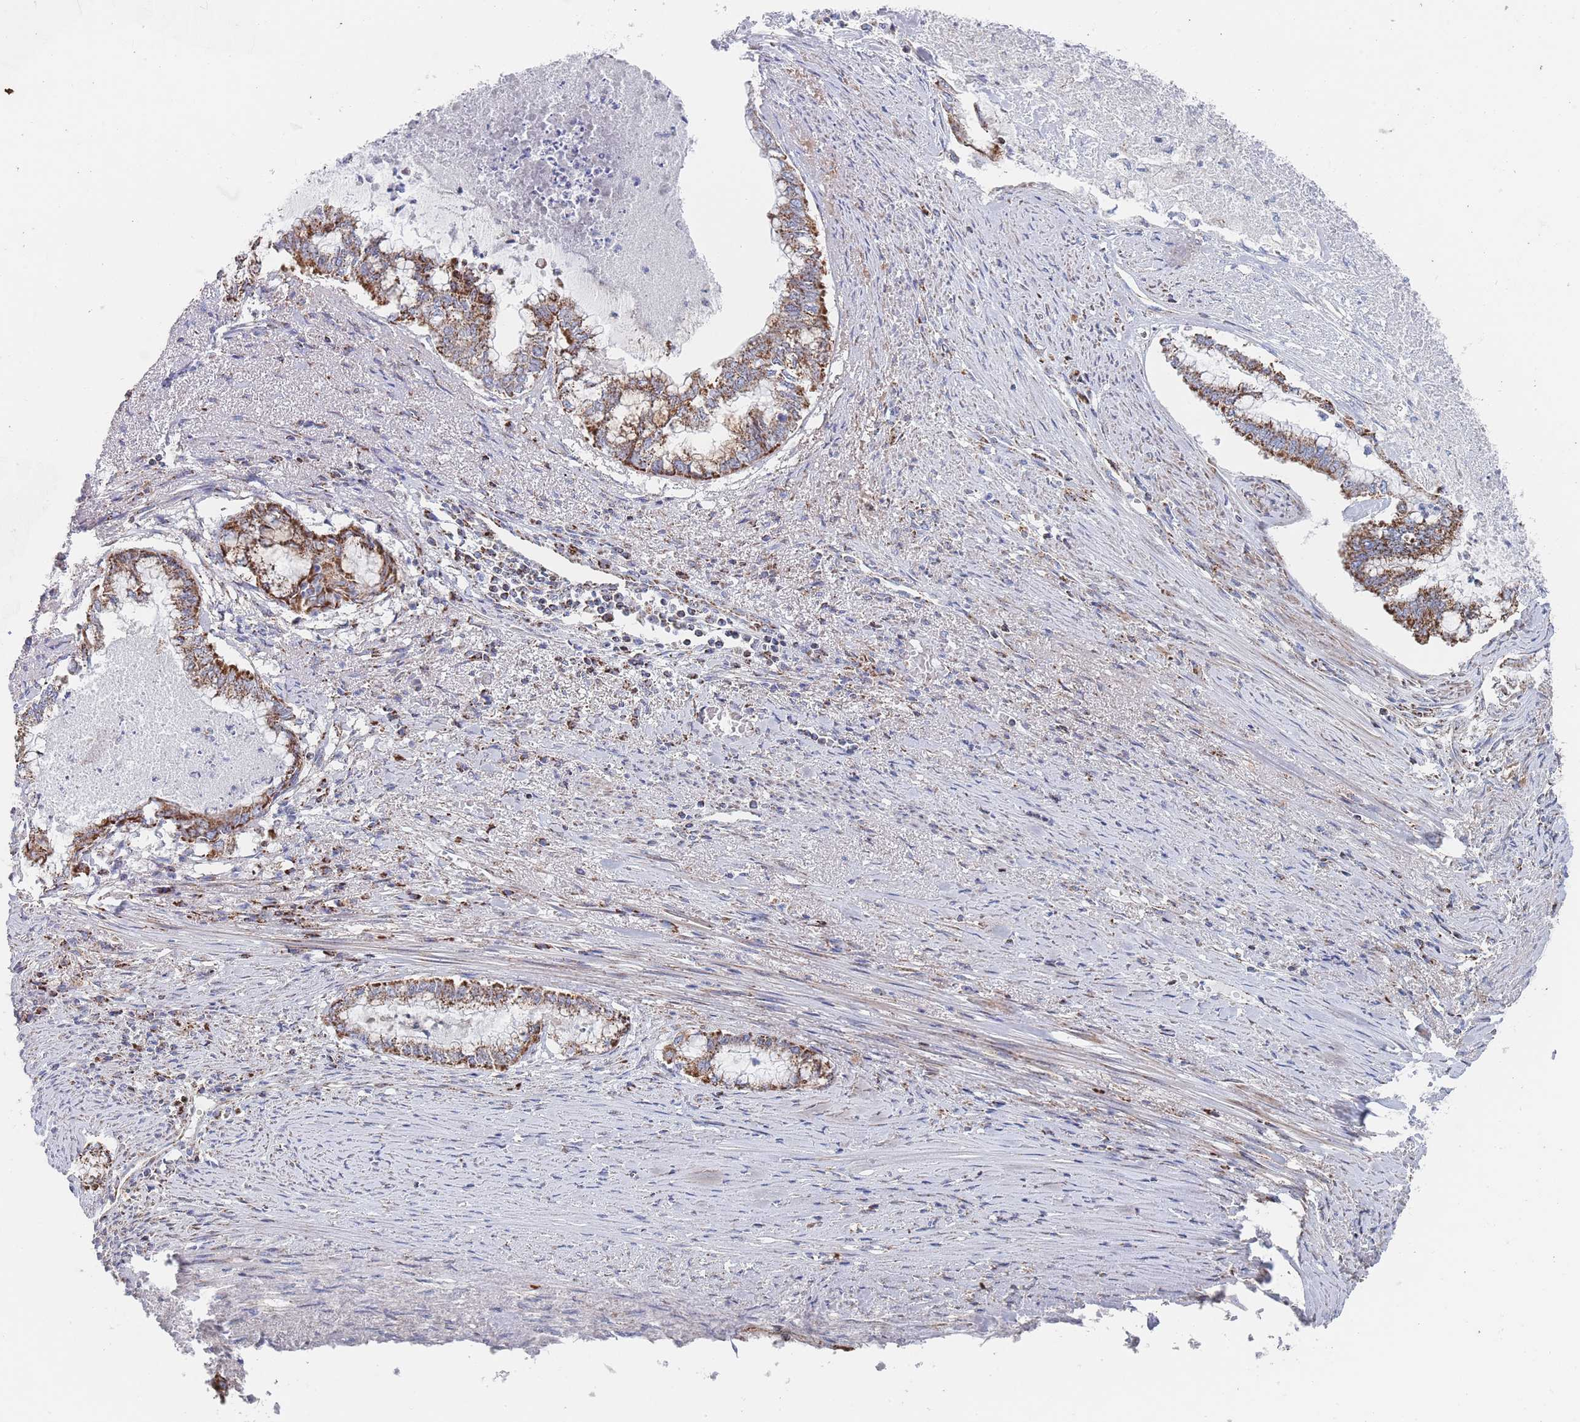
{"staining": {"intensity": "moderate", "quantity": "25%-75%", "location": "cytoplasmic/membranous"}, "tissue": "endometrial cancer", "cell_type": "Tumor cells", "image_type": "cancer", "snomed": [{"axis": "morphology", "description": "Adenocarcinoma, NOS"}, {"axis": "topography", "description": "Endometrium"}], "caption": "An image showing moderate cytoplasmic/membranous staining in approximately 25%-75% of tumor cells in endometrial adenocarcinoma, as visualized by brown immunohistochemical staining.", "gene": "IKZF4", "patient": {"sex": "female", "age": 79}}